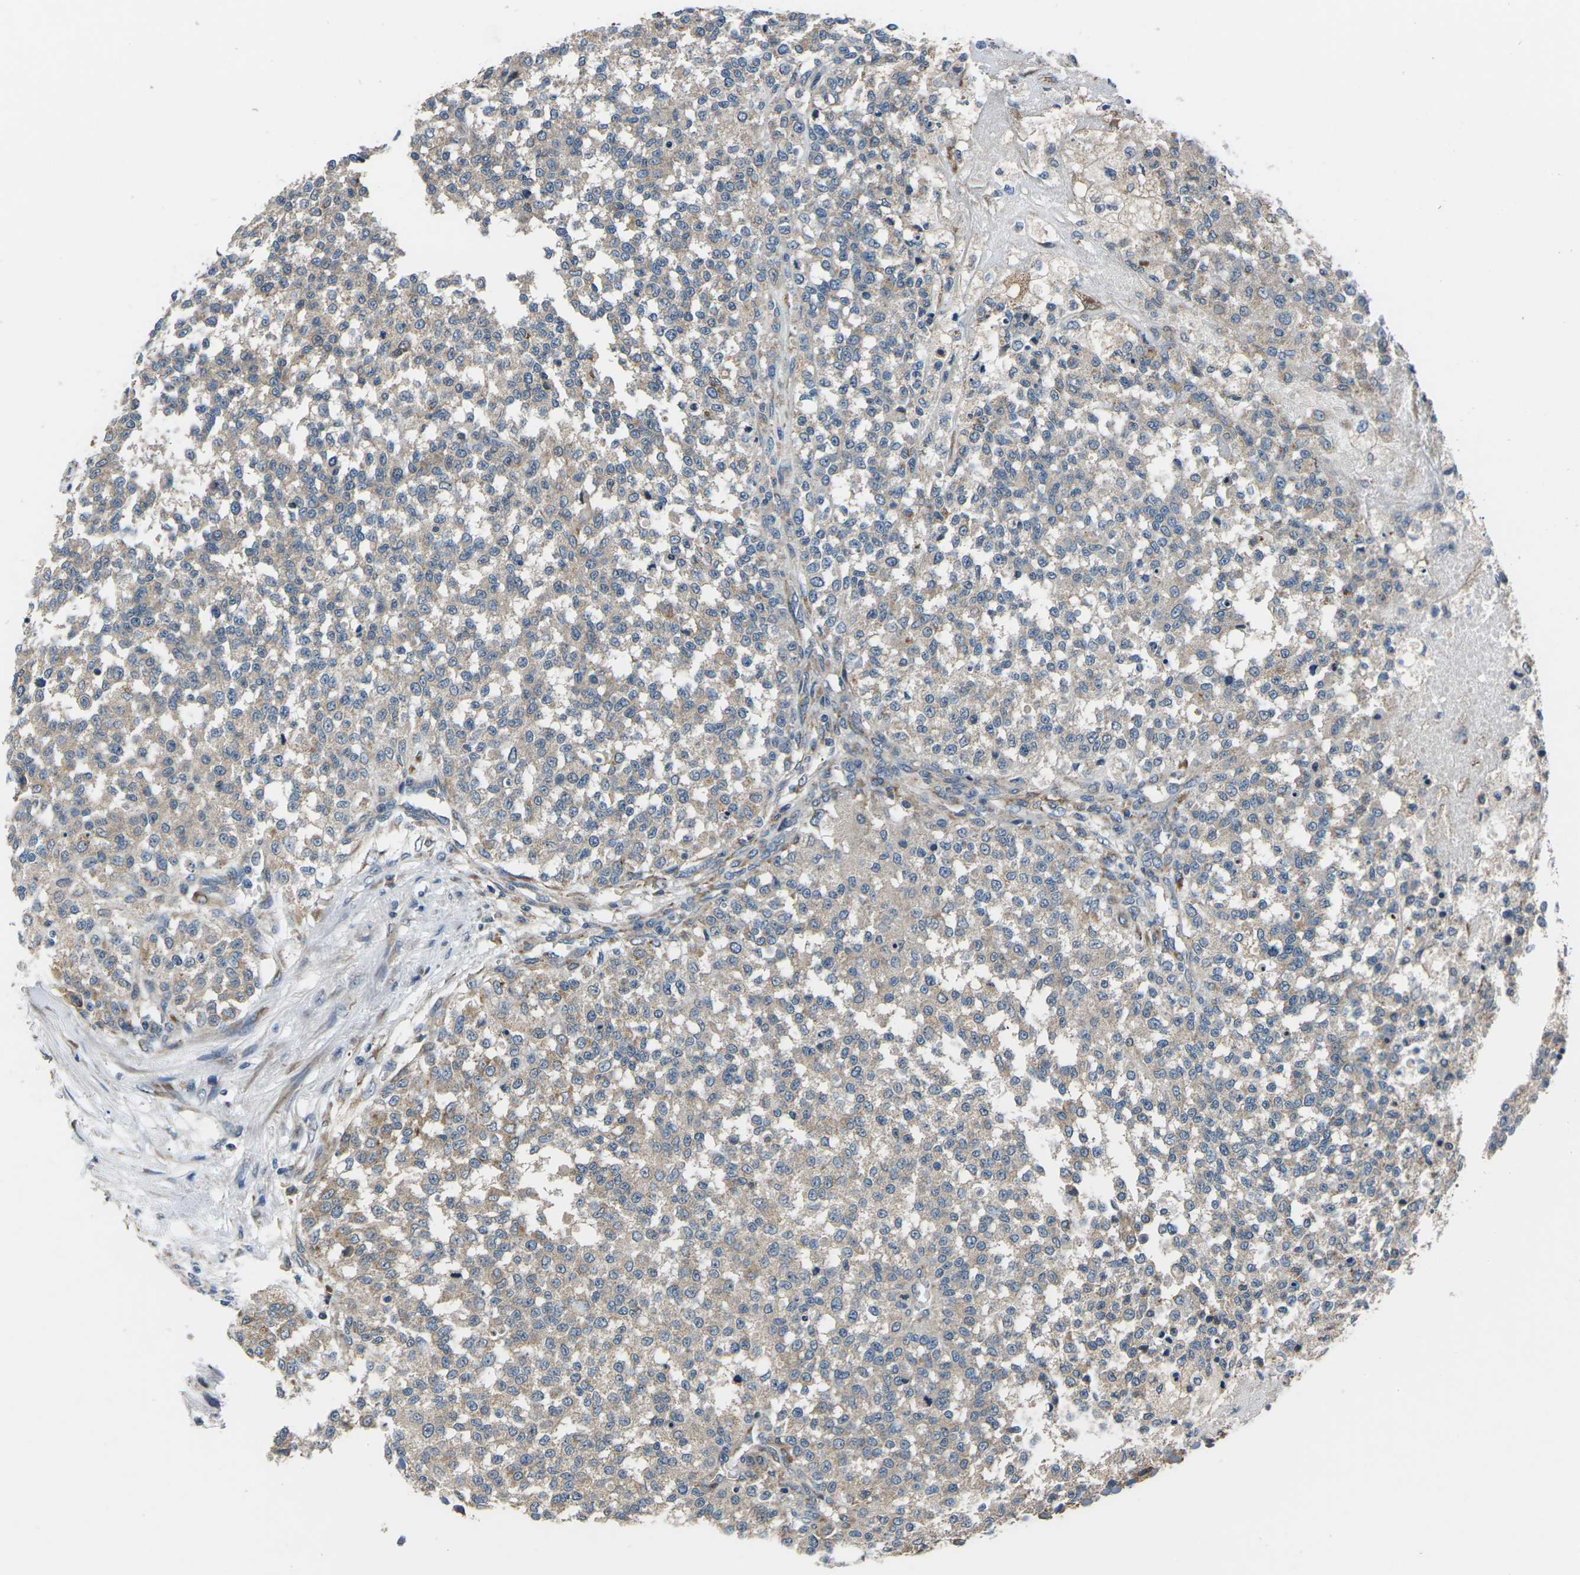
{"staining": {"intensity": "weak", "quantity": ">75%", "location": "cytoplasmic/membranous"}, "tissue": "testis cancer", "cell_type": "Tumor cells", "image_type": "cancer", "snomed": [{"axis": "morphology", "description": "Seminoma, NOS"}, {"axis": "topography", "description": "Testis"}], "caption": "This micrograph shows immunohistochemistry (IHC) staining of testis cancer, with low weak cytoplasmic/membranous positivity in about >75% of tumor cells.", "gene": "GABRP", "patient": {"sex": "male", "age": 59}}